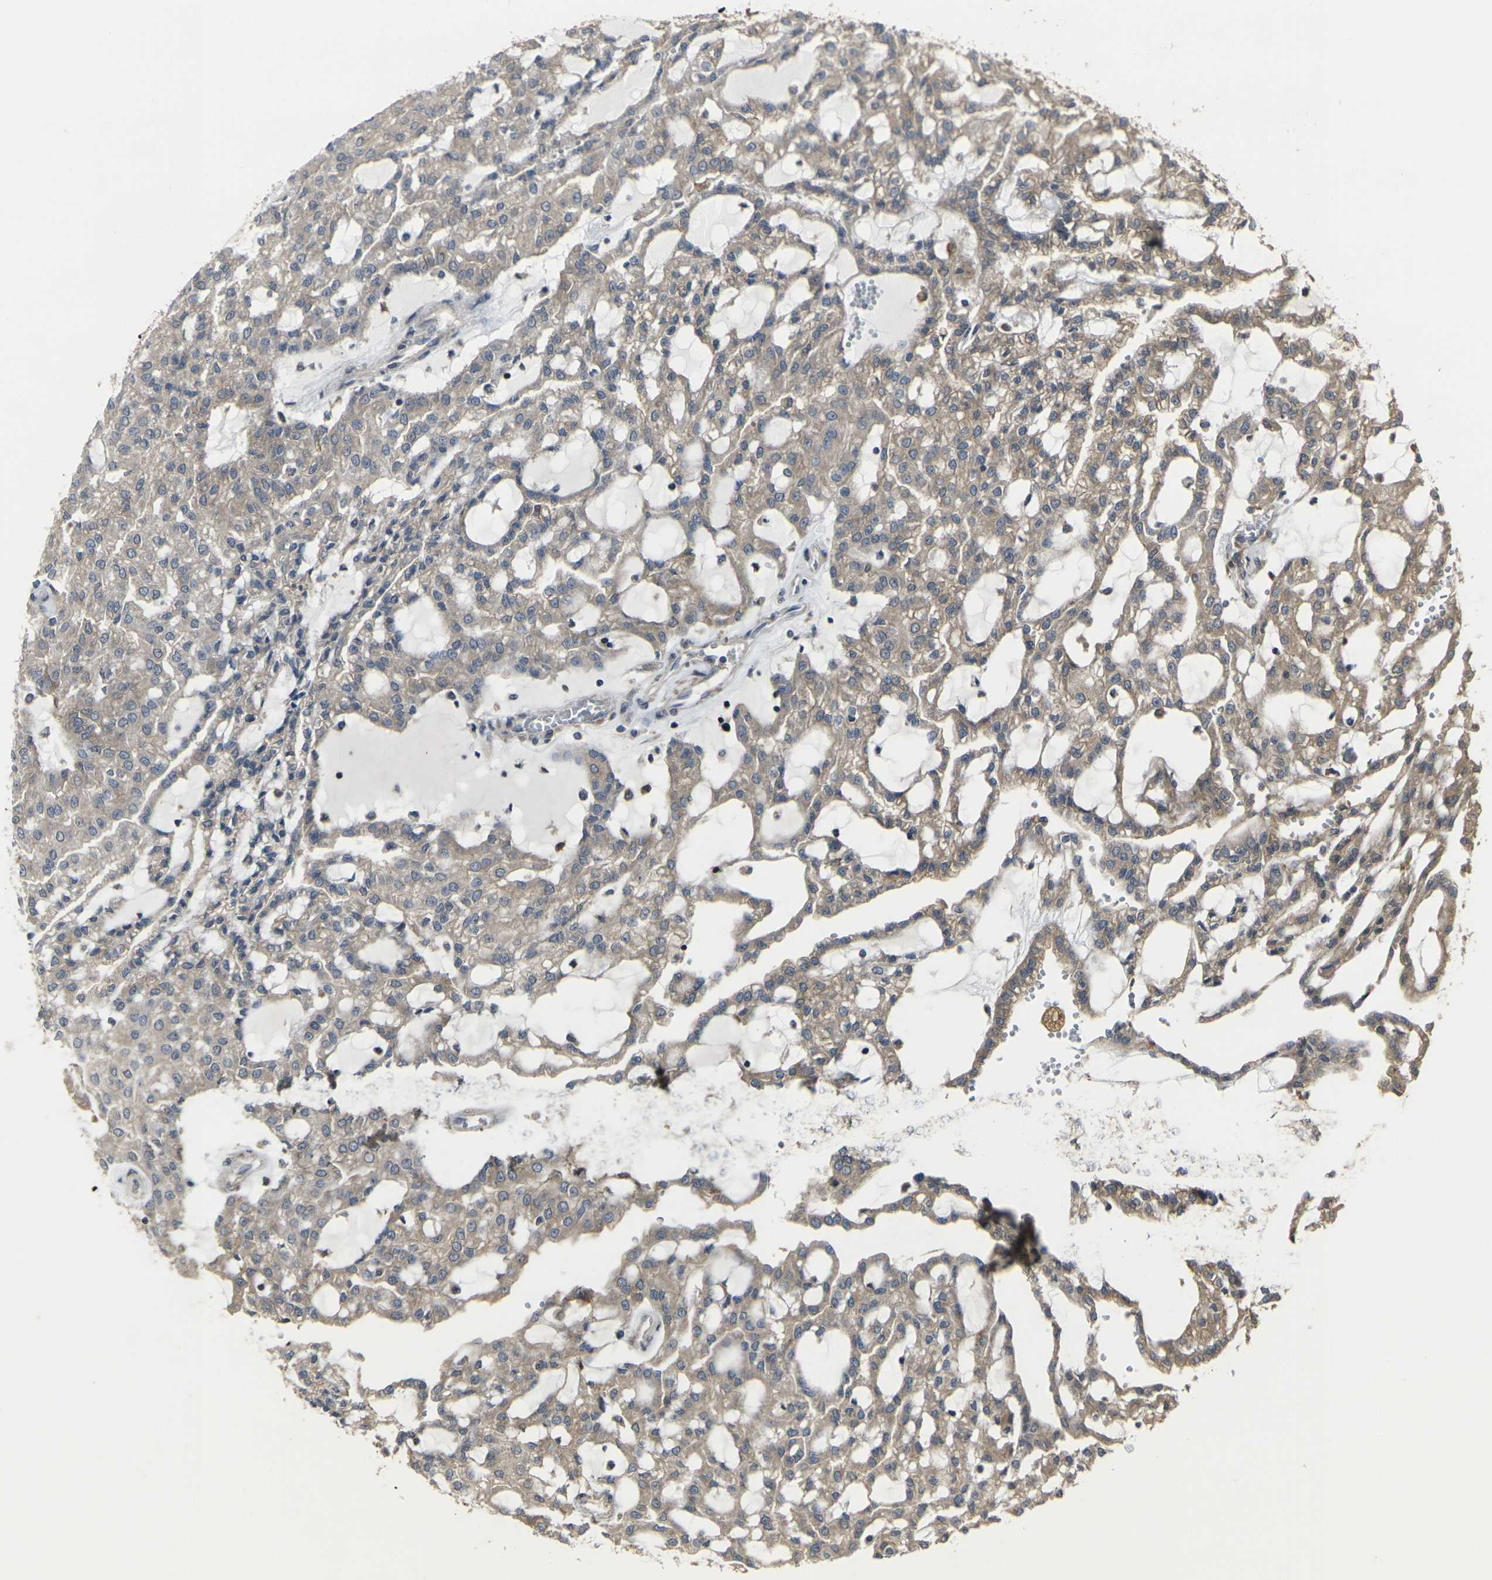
{"staining": {"intensity": "weak", "quantity": ">75%", "location": "cytoplasmic/membranous"}, "tissue": "renal cancer", "cell_type": "Tumor cells", "image_type": "cancer", "snomed": [{"axis": "morphology", "description": "Adenocarcinoma, NOS"}, {"axis": "topography", "description": "Kidney"}], "caption": "An immunohistochemistry image of tumor tissue is shown. Protein staining in brown highlights weak cytoplasmic/membranous positivity in renal cancer within tumor cells. Using DAB (3,3'-diaminobenzidine) (brown) and hematoxylin (blue) stains, captured at high magnification using brightfield microscopy.", "gene": "PRKACB", "patient": {"sex": "male", "age": 63}}